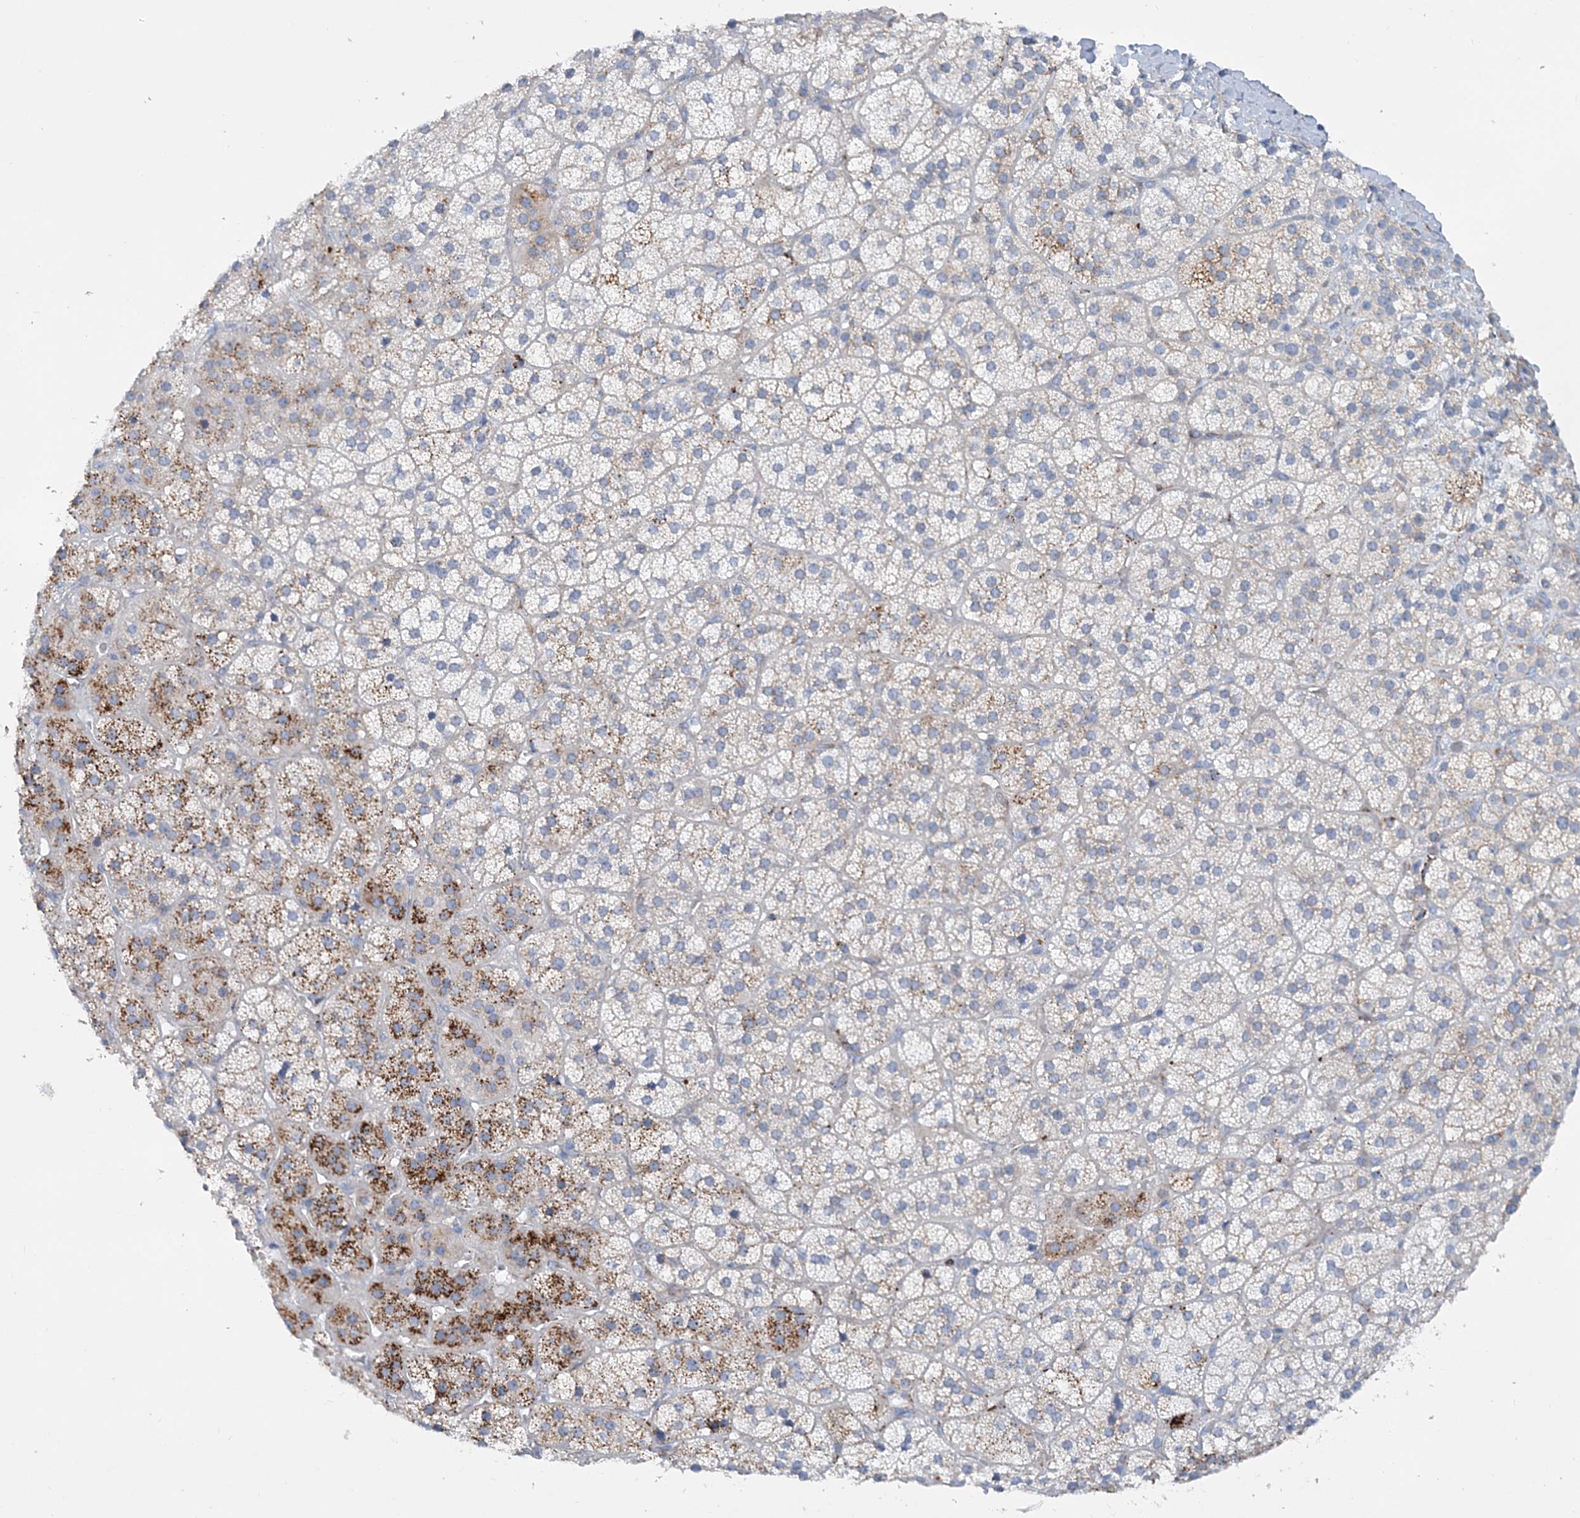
{"staining": {"intensity": "moderate", "quantity": "<25%", "location": "cytoplasmic/membranous"}, "tissue": "adrenal gland", "cell_type": "Glandular cells", "image_type": "normal", "snomed": [{"axis": "morphology", "description": "Normal tissue, NOS"}, {"axis": "topography", "description": "Adrenal gland"}], "caption": "Immunohistochemistry histopathology image of unremarkable adrenal gland stained for a protein (brown), which displays low levels of moderate cytoplasmic/membranous staining in about <25% of glandular cells.", "gene": "RAB11FIP5", "patient": {"sex": "female", "age": 44}}